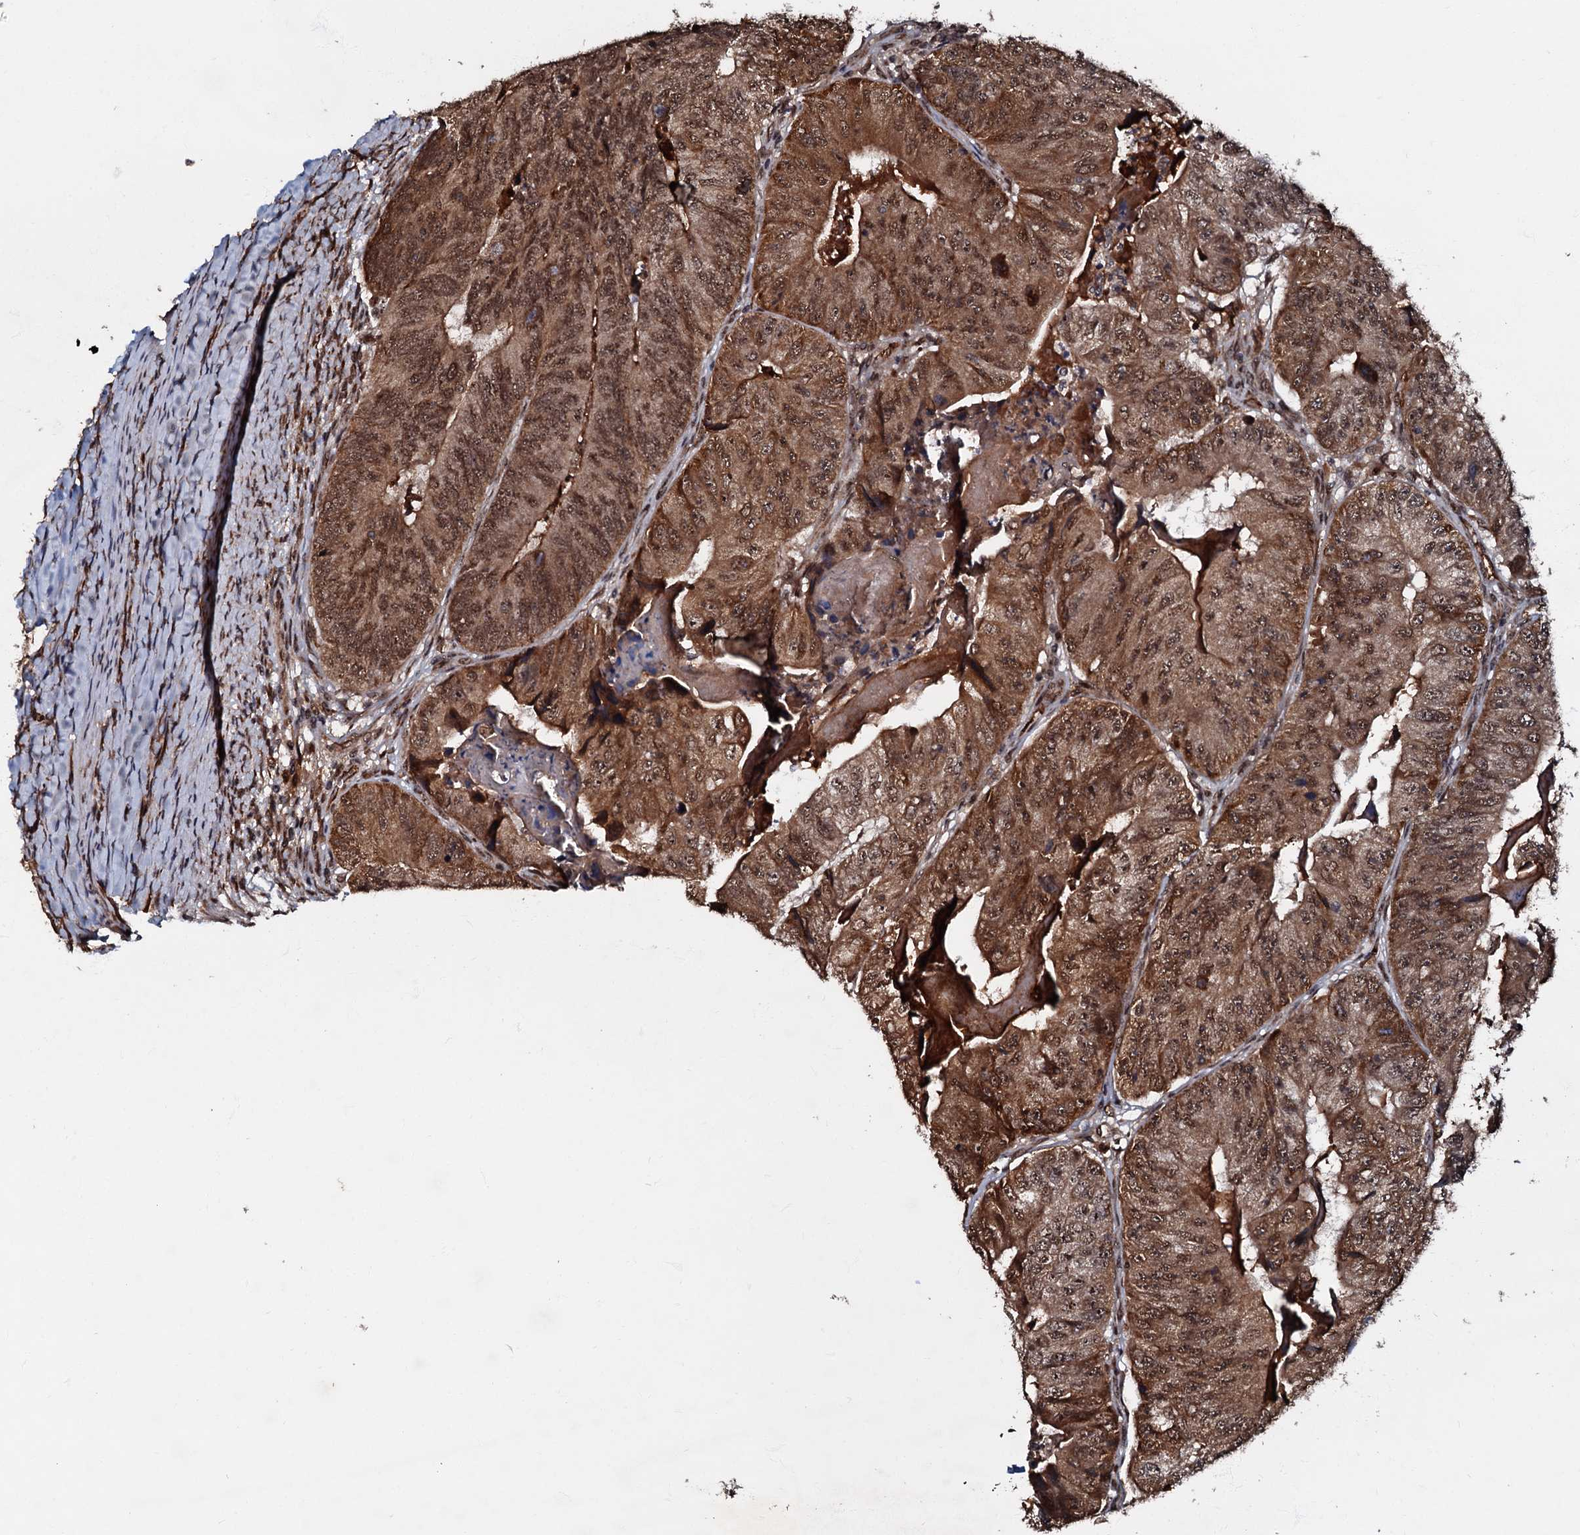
{"staining": {"intensity": "strong", "quantity": ">75%", "location": "cytoplasmic/membranous,nuclear"}, "tissue": "colorectal cancer", "cell_type": "Tumor cells", "image_type": "cancer", "snomed": [{"axis": "morphology", "description": "Adenocarcinoma, NOS"}, {"axis": "topography", "description": "Colon"}], "caption": "A histopathology image of human colorectal cancer (adenocarcinoma) stained for a protein demonstrates strong cytoplasmic/membranous and nuclear brown staining in tumor cells.", "gene": "C18orf32", "patient": {"sex": "female", "age": 67}}